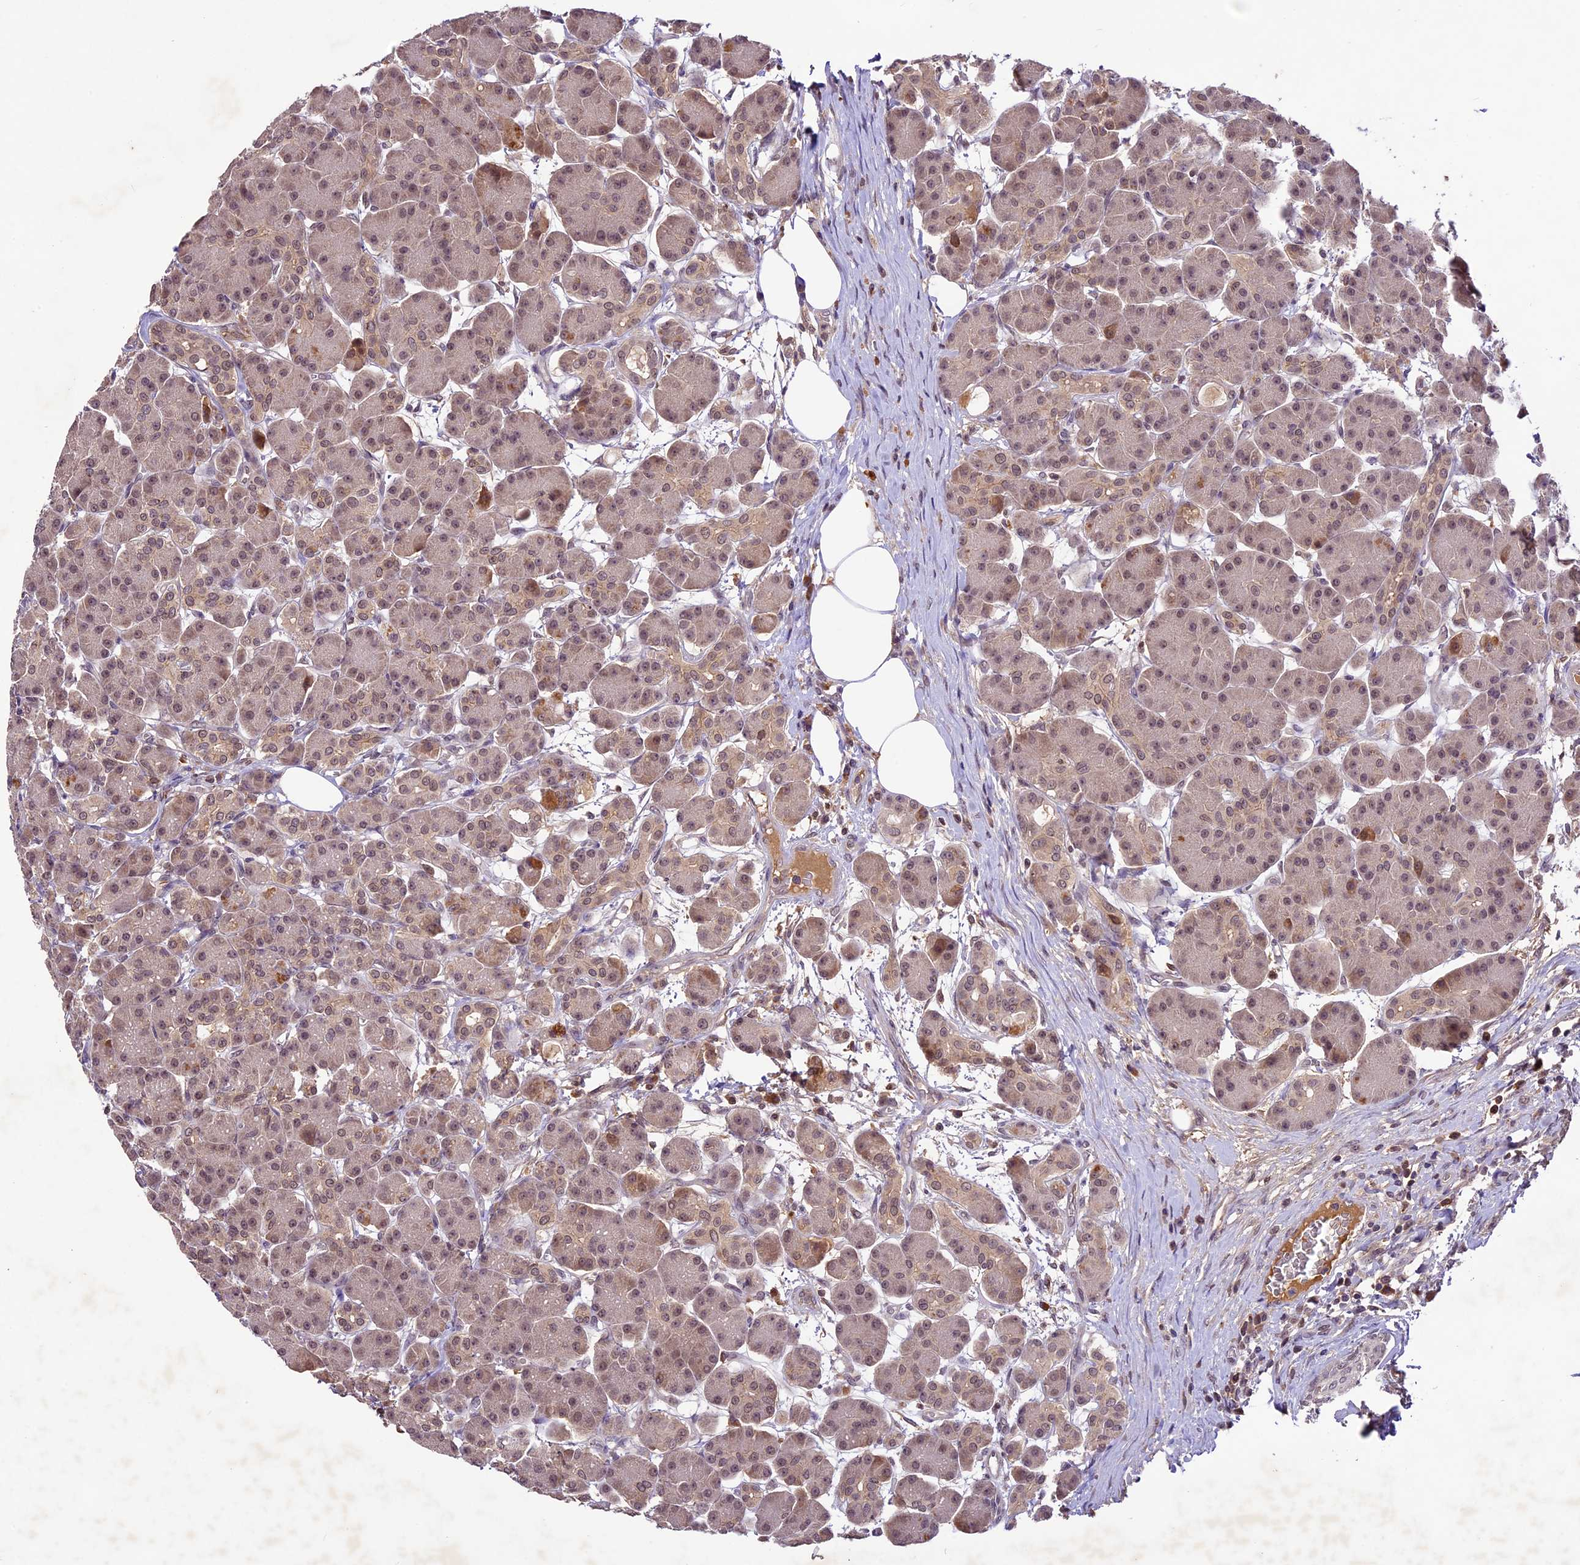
{"staining": {"intensity": "weak", "quantity": ">75%", "location": "cytoplasmic/membranous,nuclear"}, "tissue": "pancreas", "cell_type": "Exocrine glandular cells", "image_type": "normal", "snomed": [{"axis": "morphology", "description": "Normal tissue, NOS"}, {"axis": "topography", "description": "Pancreas"}], "caption": "Brown immunohistochemical staining in normal pancreas displays weak cytoplasmic/membranous,nuclear positivity in about >75% of exocrine glandular cells. The staining was performed using DAB, with brown indicating positive protein expression. Nuclei are stained blue with hematoxylin.", "gene": "ATP10A", "patient": {"sex": "male", "age": 63}}